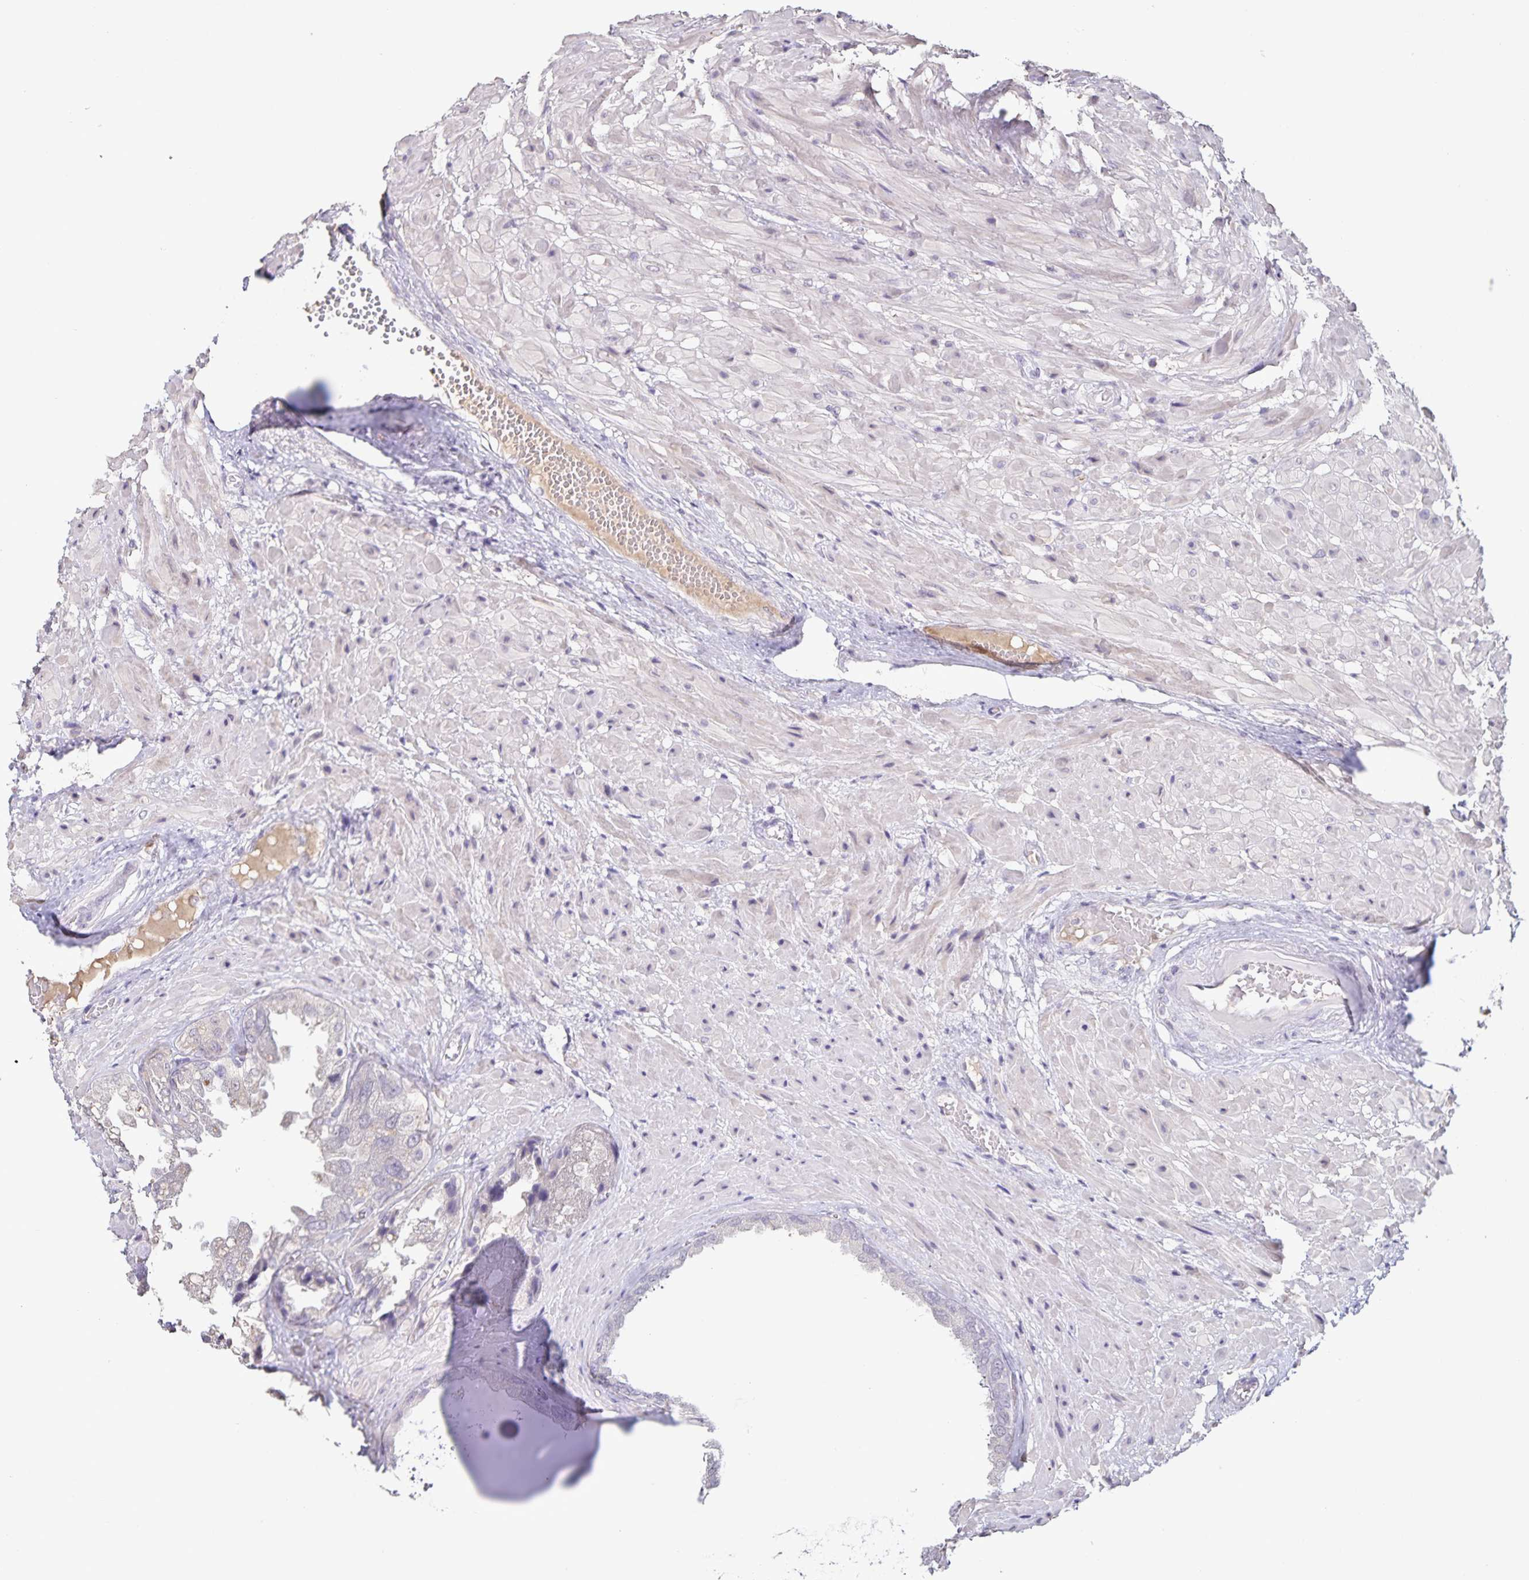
{"staining": {"intensity": "negative", "quantity": "none", "location": "none"}, "tissue": "seminal vesicle", "cell_type": "Glandular cells", "image_type": "normal", "snomed": [{"axis": "morphology", "description": "Normal tissue, NOS"}, {"axis": "topography", "description": "Seminal veicle"}], "caption": "A high-resolution photomicrograph shows IHC staining of normal seminal vesicle, which demonstrates no significant positivity in glandular cells.", "gene": "INSL5", "patient": {"sex": "male", "age": 55}}